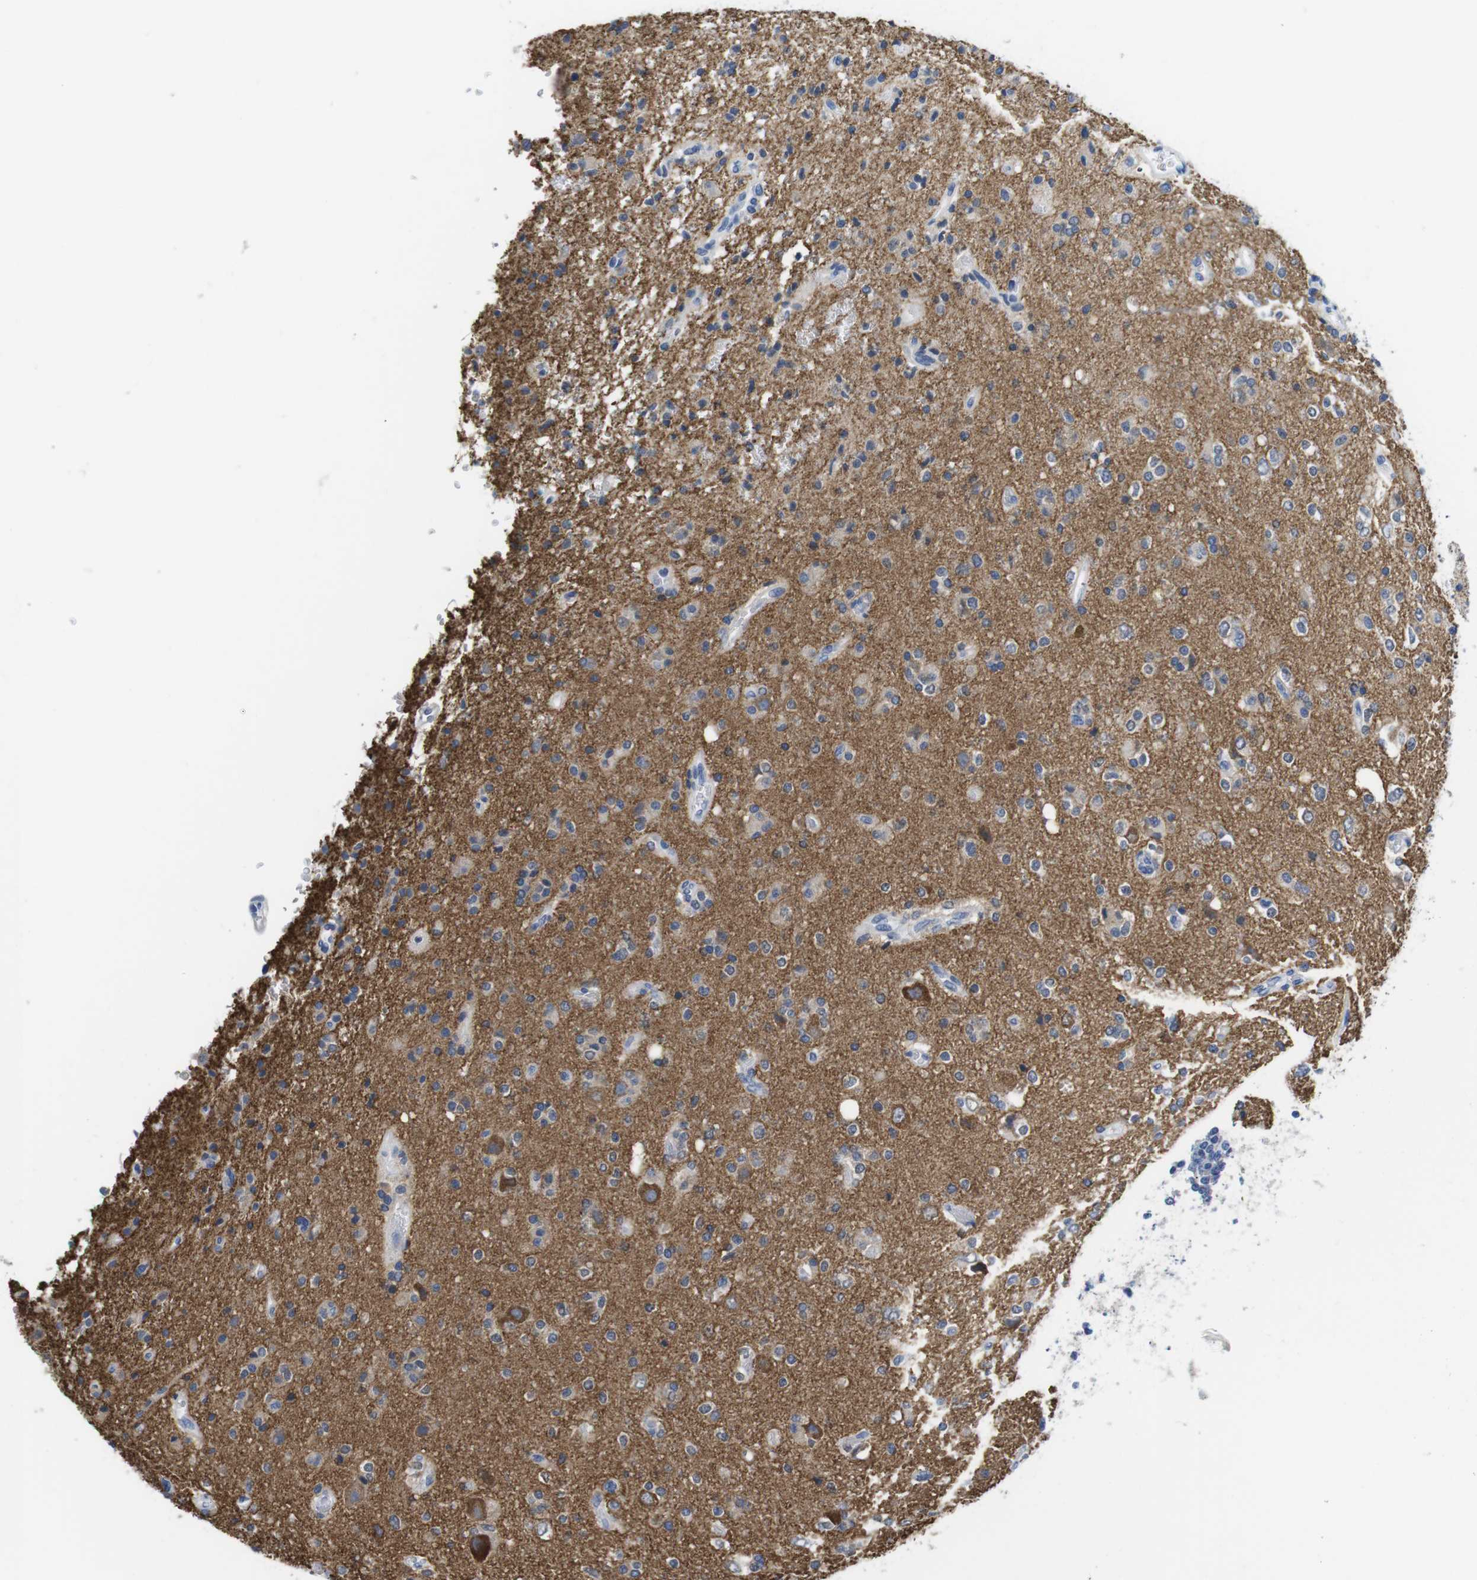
{"staining": {"intensity": "negative", "quantity": "none", "location": "none"}, "tissue": "glioma", "cell_type": "Tumor cells", "image_type": "cancer", "snomed": [{"axis": "morphology", "description": "Glioma, malignant, High grade"}, {"axis": "topography", "description": "Brain"}], "caption": "A histopathology image of human glioma is negative for staining in tumor cells.", "gene": "MAP6", "patient": {"sex": "male", "age": 47}}